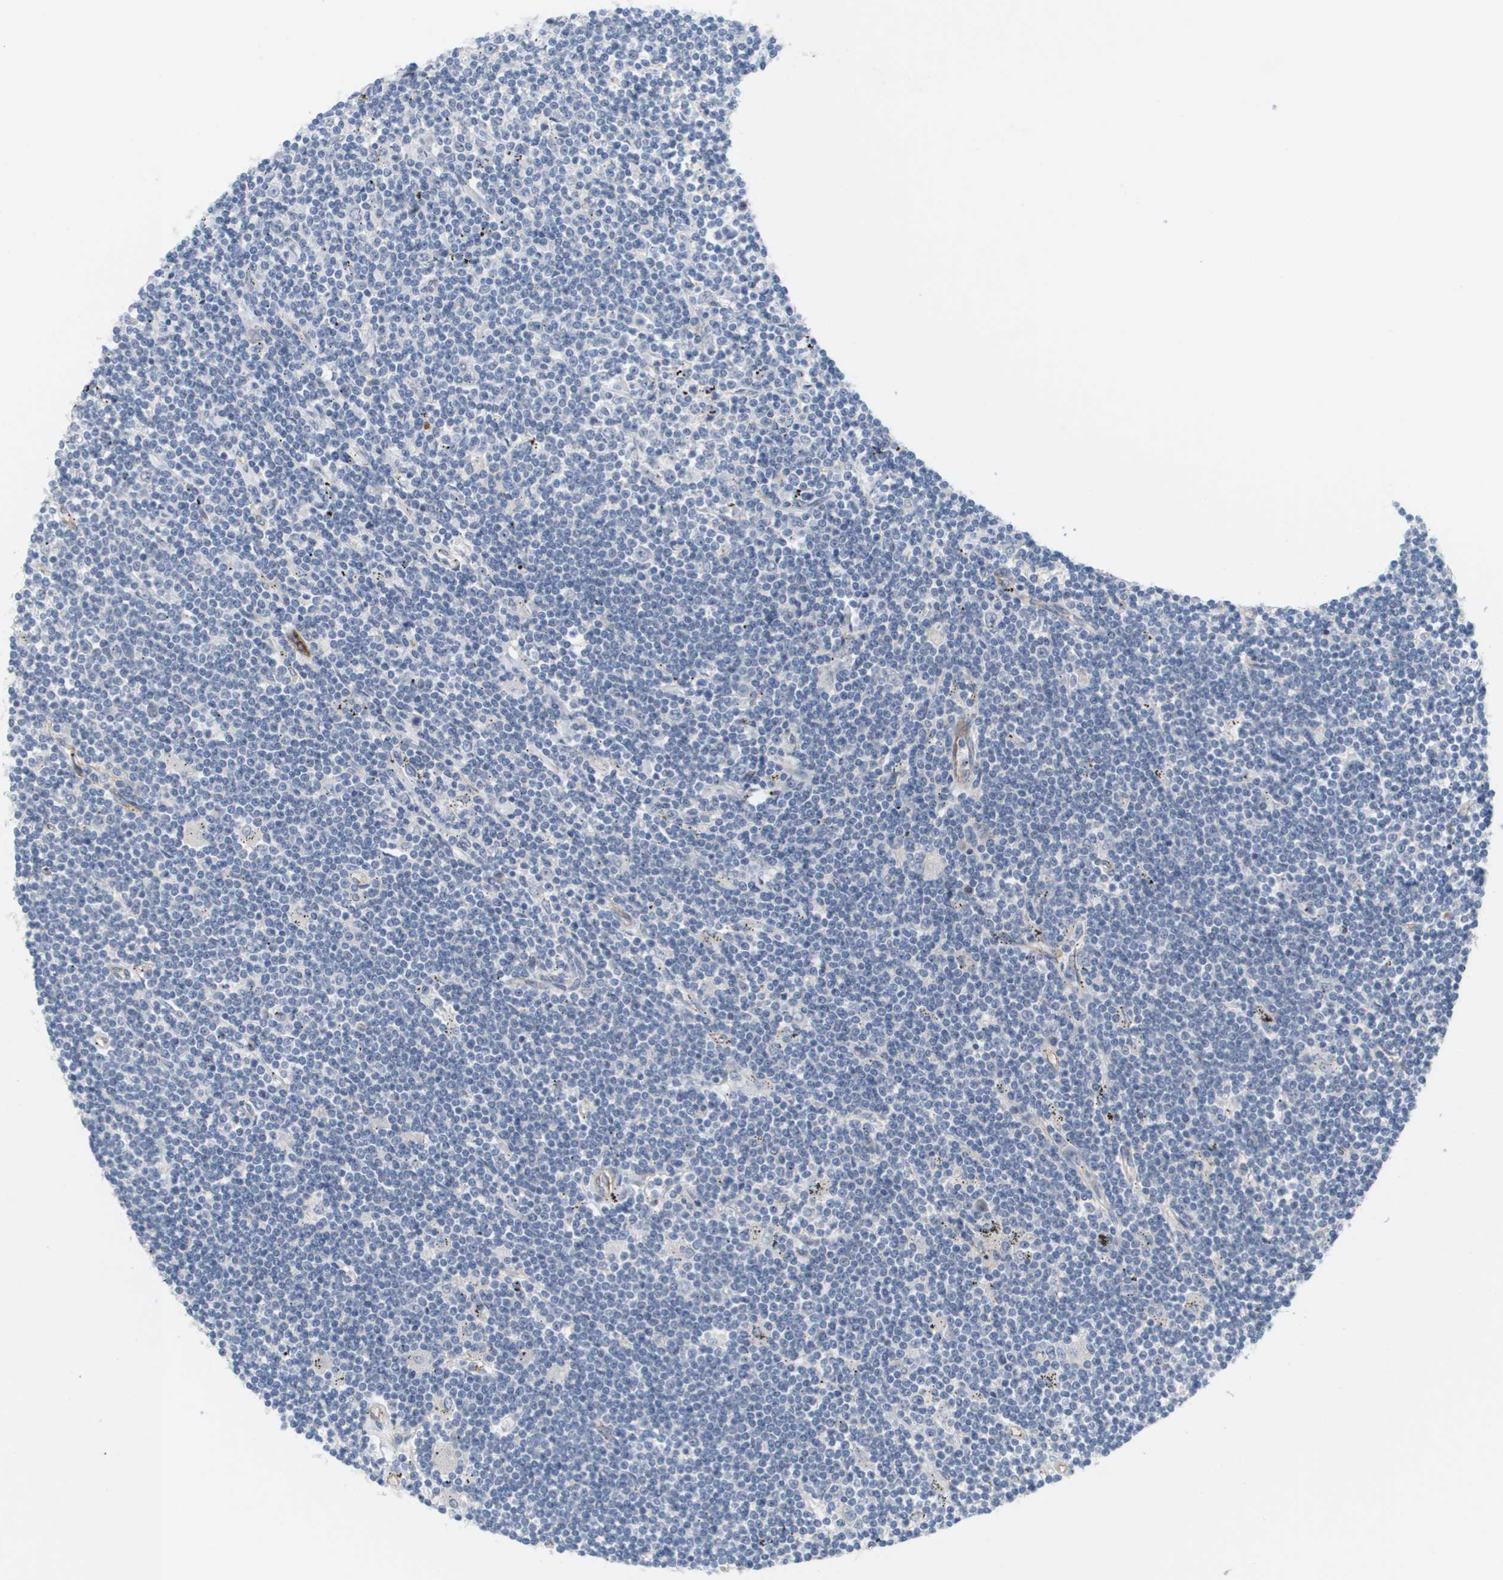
{"staining": {"intensity": "negative", "quantity": "none", "location": "none"}, "tissue": "lymphoma", "cell_type": "Tumor cells", "image_type": "cancer", "snomed": [{"axis": "morphology", "description": "Malignant lymphoma, non-Hodgkin's type, Low grade"}, {"axis": "topography", "description": "Spleen"}], "caption": "Immunohistochemical staining of lymphoma reveals no significant positivity in tumor cells.", "gene": "ANGPT2", "patient": {"sex": "male", "age": 76}}